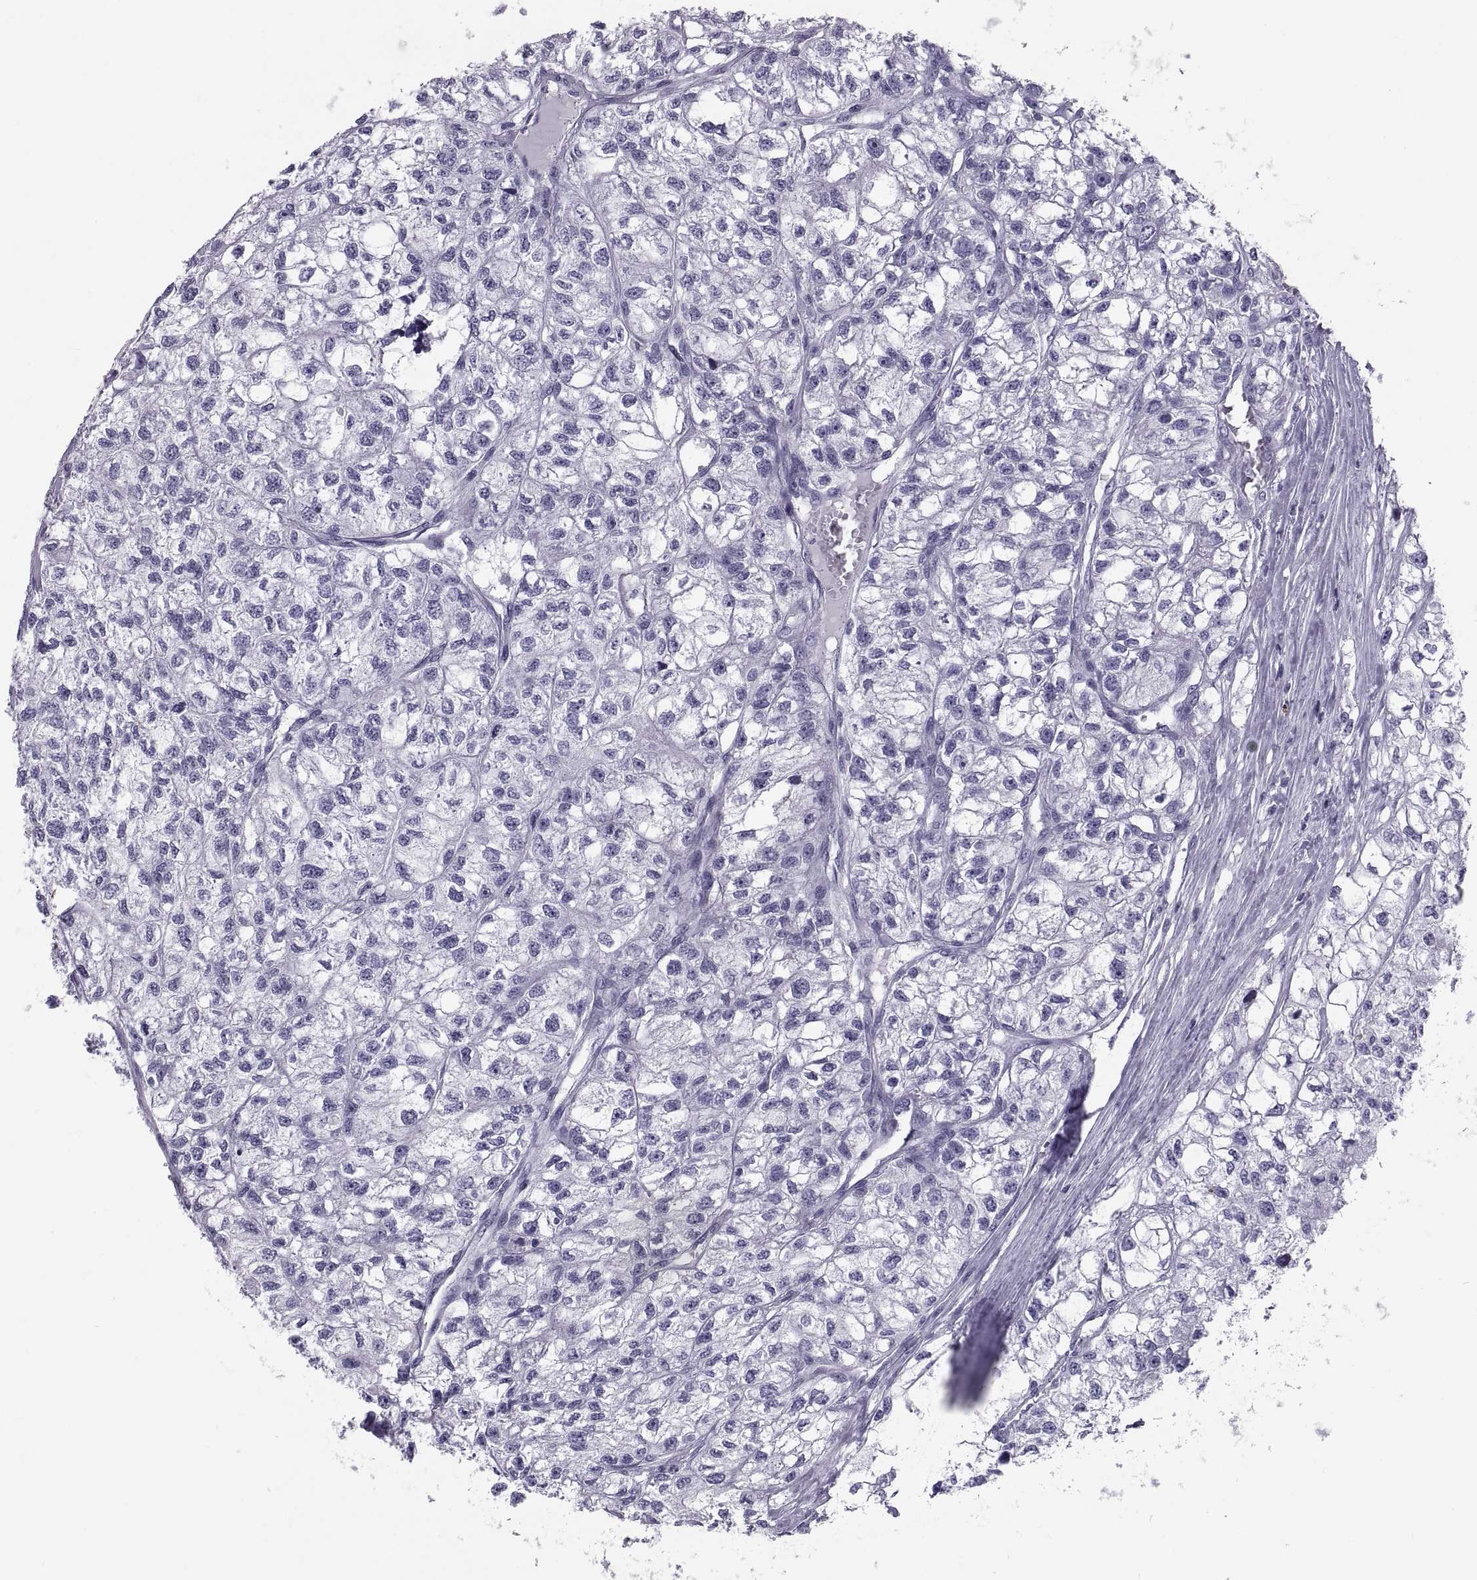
{"staining": {"intensity": "negative", "quantity": "none", "location": "none"}, "tissue": "renal cancer", "cell_type": "Tumor cells", "image_type": "cancer", "snomed": [{"axis": "morphology", "description": "Adenocarcinoma, NOS"}, {"axis": "topography", "description": "Kidney"}], "caption": "Immunohistochemical staining of human renal adenocarcinoma displays no significant staining in tumor cells.", "gene": "DEFB129", "patient": {"sex": "male", "age": 56}}